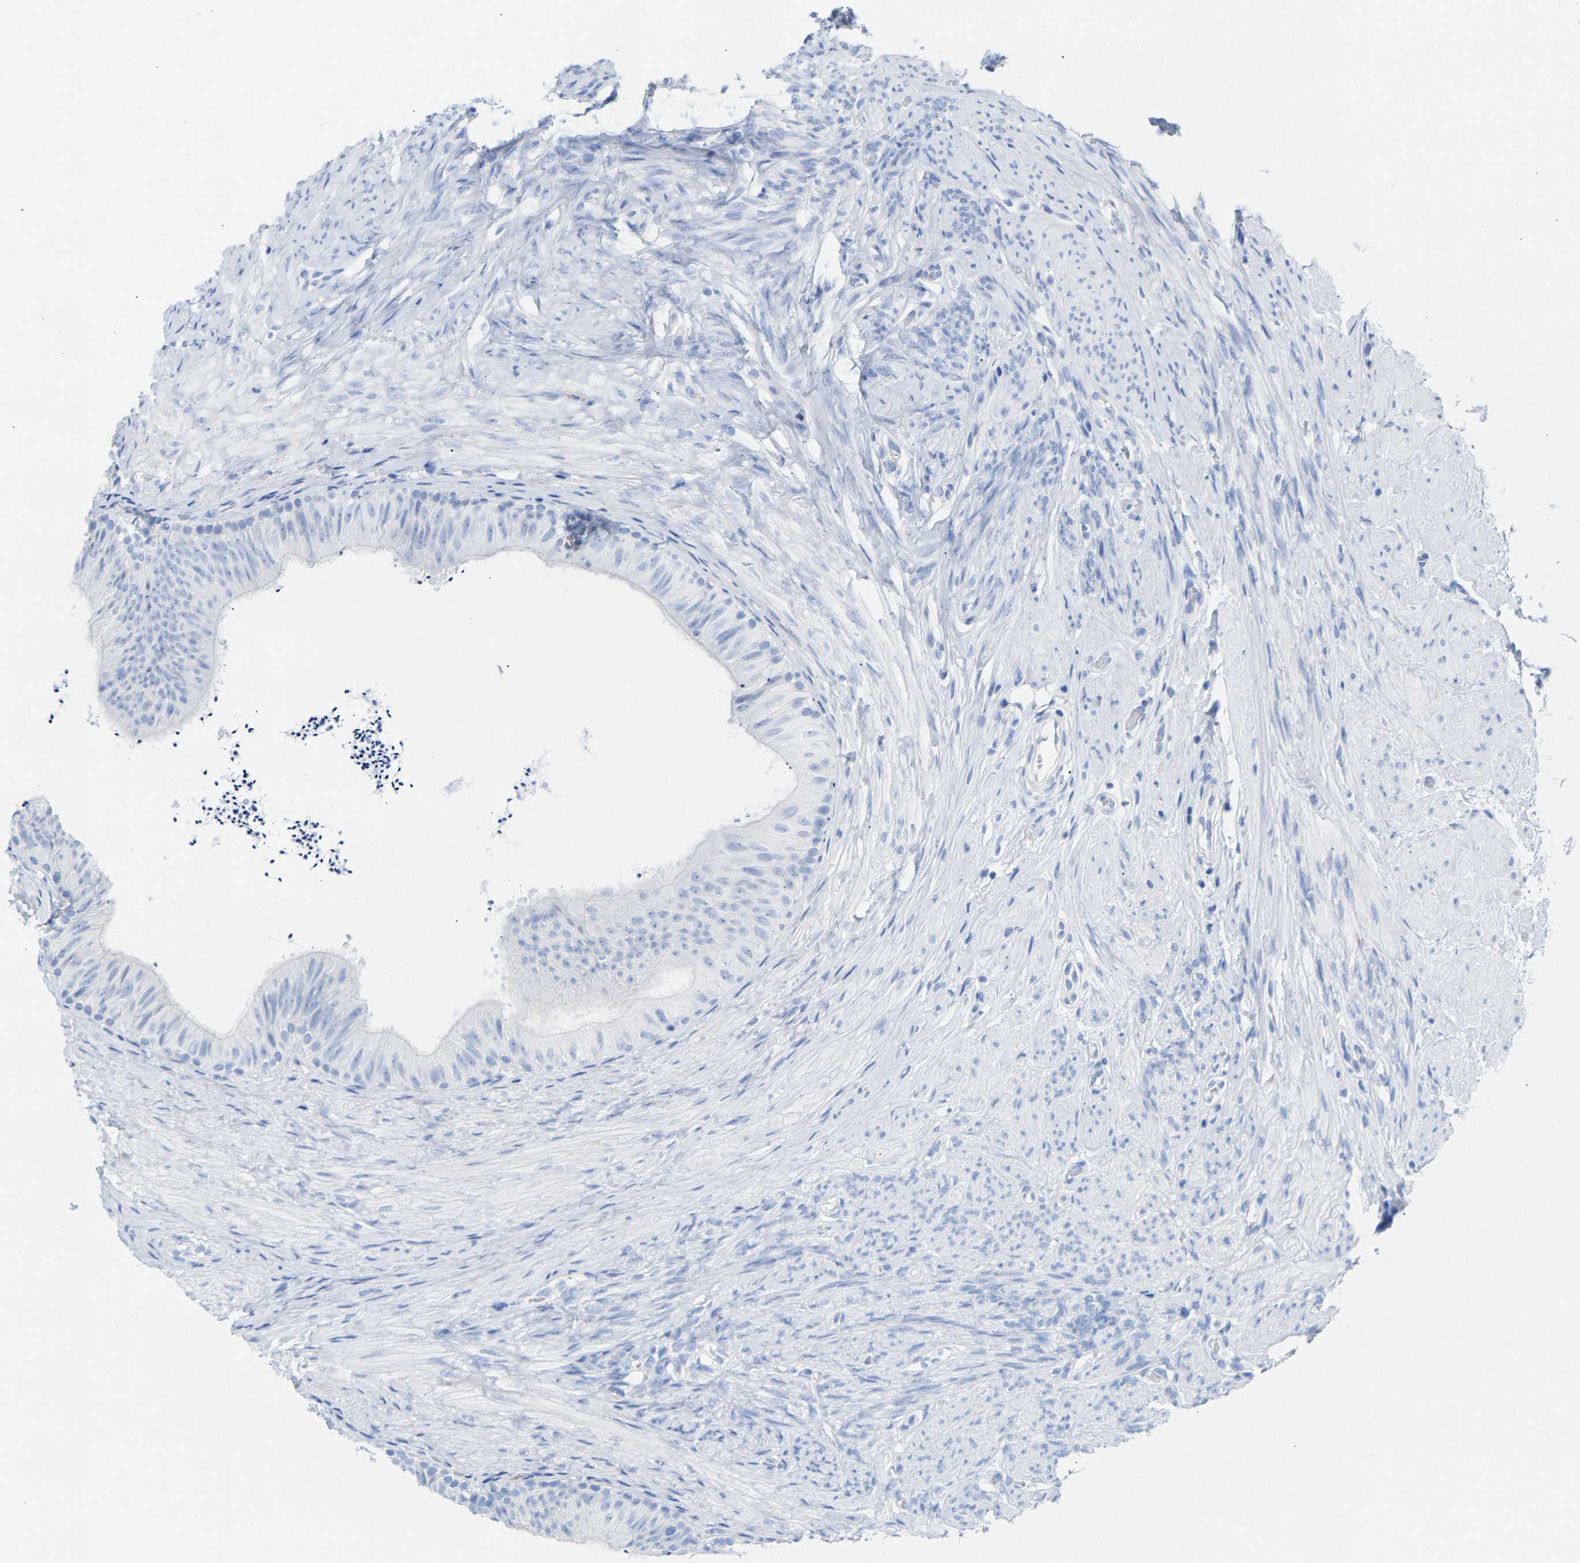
{"staining": {"intensity": "negative", "quantity": "none", "location": "none"}, "tissue": "epididymis", "cell_type": "Glandular cells", "image_type": "normal", "snomed": [{"axis": "morphology", "description": "Normal tissue, NOS"}, {"axis": "topography", "description": "Epididymis"}], "caption": "DAB immunohistochemical staining of benign epididymis displays no significant positivity in glandular cells. (DAB (3,3'-diaminobenzidine) immunohistochemistry (IHC) with hematoxylin counter stain).", "gene": "CPA1", "patient": {"sex": "male", "age": 56}}